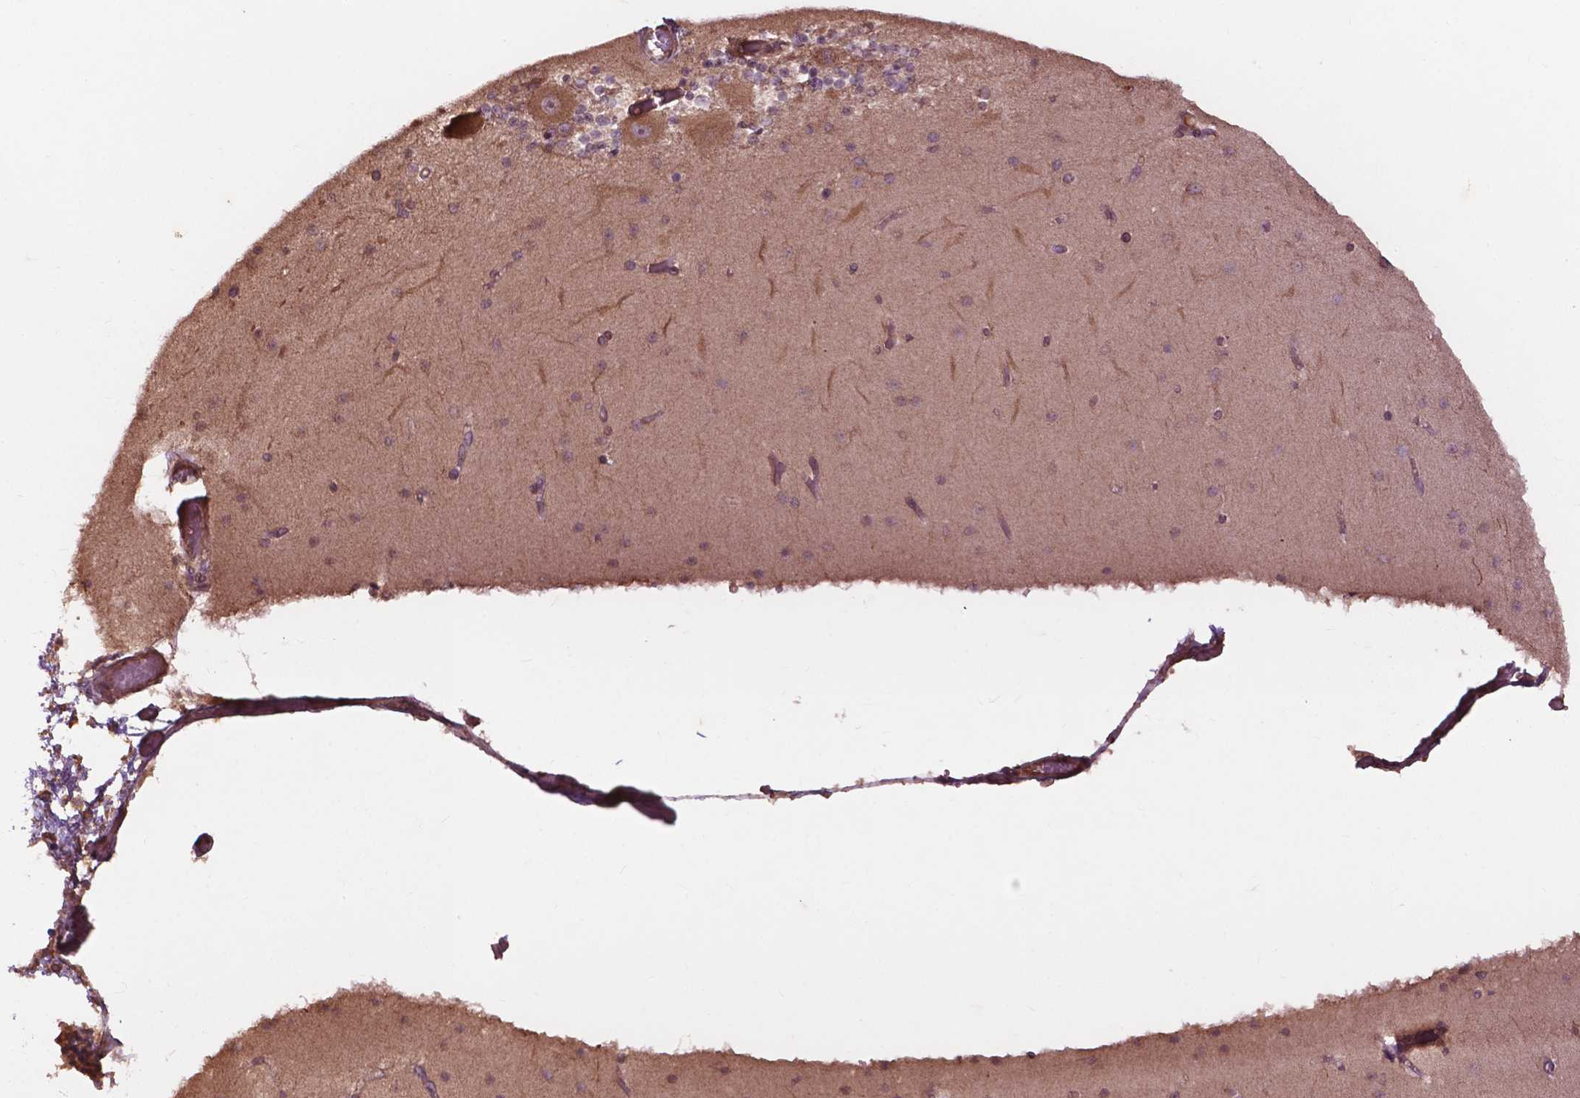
{"staining": {"intensity": "weak", "quantity": "25%-75%", "location": "cytoplasmic/membranous"}, "tissue": "cerebellum", "cell_type": "Cells in granular layer", "image_type": "normal", "snomed": [{"axis": "morphology", "description": "Normal tissue, NOS"}, {"axis": "topography", "description": "Cerebellum"}], "caption": "Immunohistochemical staining of unremarkable human cerebellum demonstrates 25%-75% levels of weak cytoplasmic/membranous protein positivity in about 25%-75% of cells in granular layer. (Stains: DAB (3,3'-diaminobenzidine) in brown, nuclei in blue, Microscopy: brightfield microscopy at high magnification).", "gene": "CDC42BPA", "patient": {"sex": "female", "age": 28}}